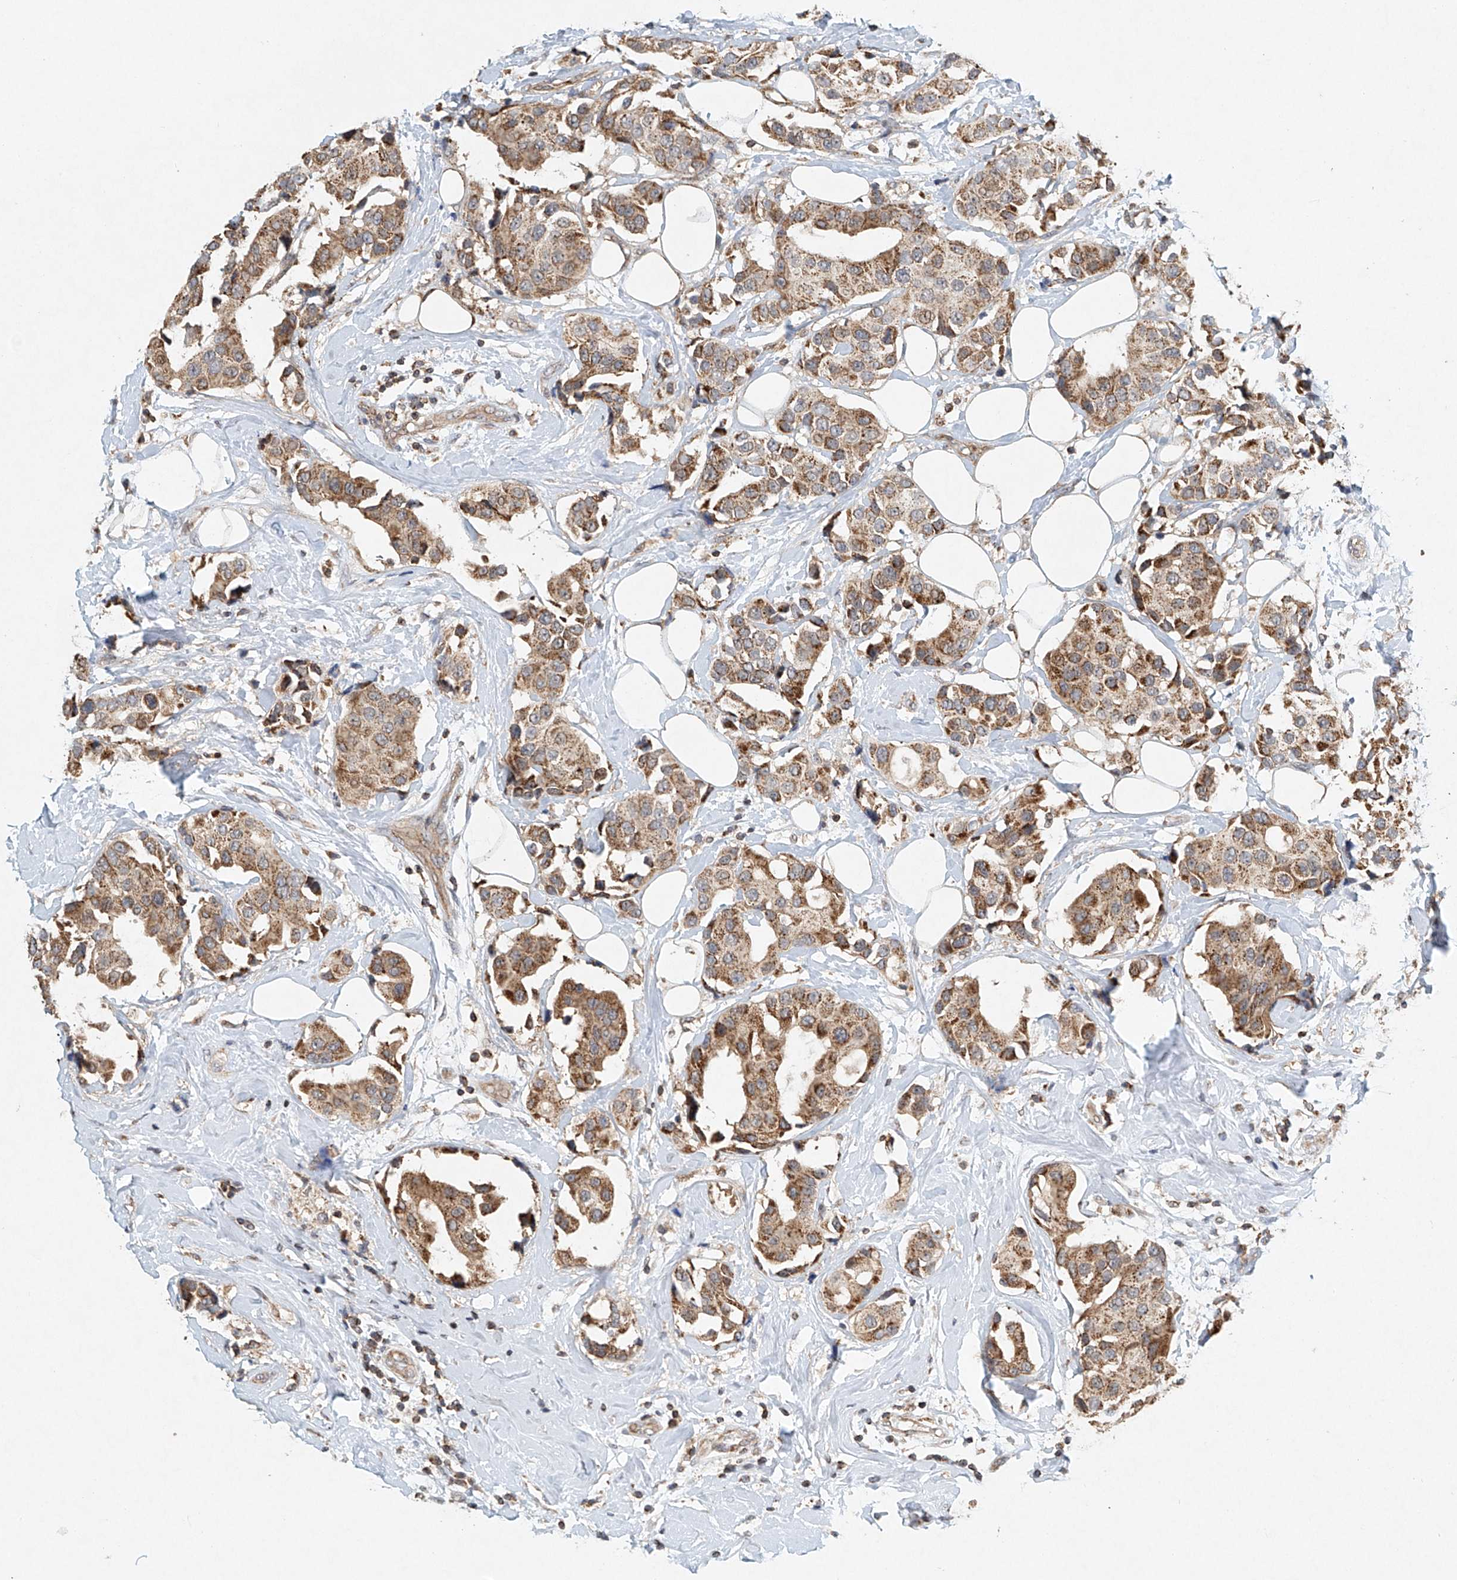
{"staining": {"intensity": "moderate", "quantity": ">75%", "location": "cytoplasmic/membranous"}, "tissue": "breast cancer", "cell_type": "Tumor cells", "image_type": "cancer", "snomed": [{"axis": "morphology", "description": "Normal tissue, NOS"}, {"axis": "morphology", "description": "Duct carcinoma"}, {"axis": "topography", "description": "Breast"}], "caption": "Protein analysis of breast cancer (infiltrating ductal carcinoma) tissue shows moderate cytoplasmic/membranous expression in approximately >75% of tumor cells.", "gene": "DCAF11", "patient": {"sex": "female", "age": 39}}